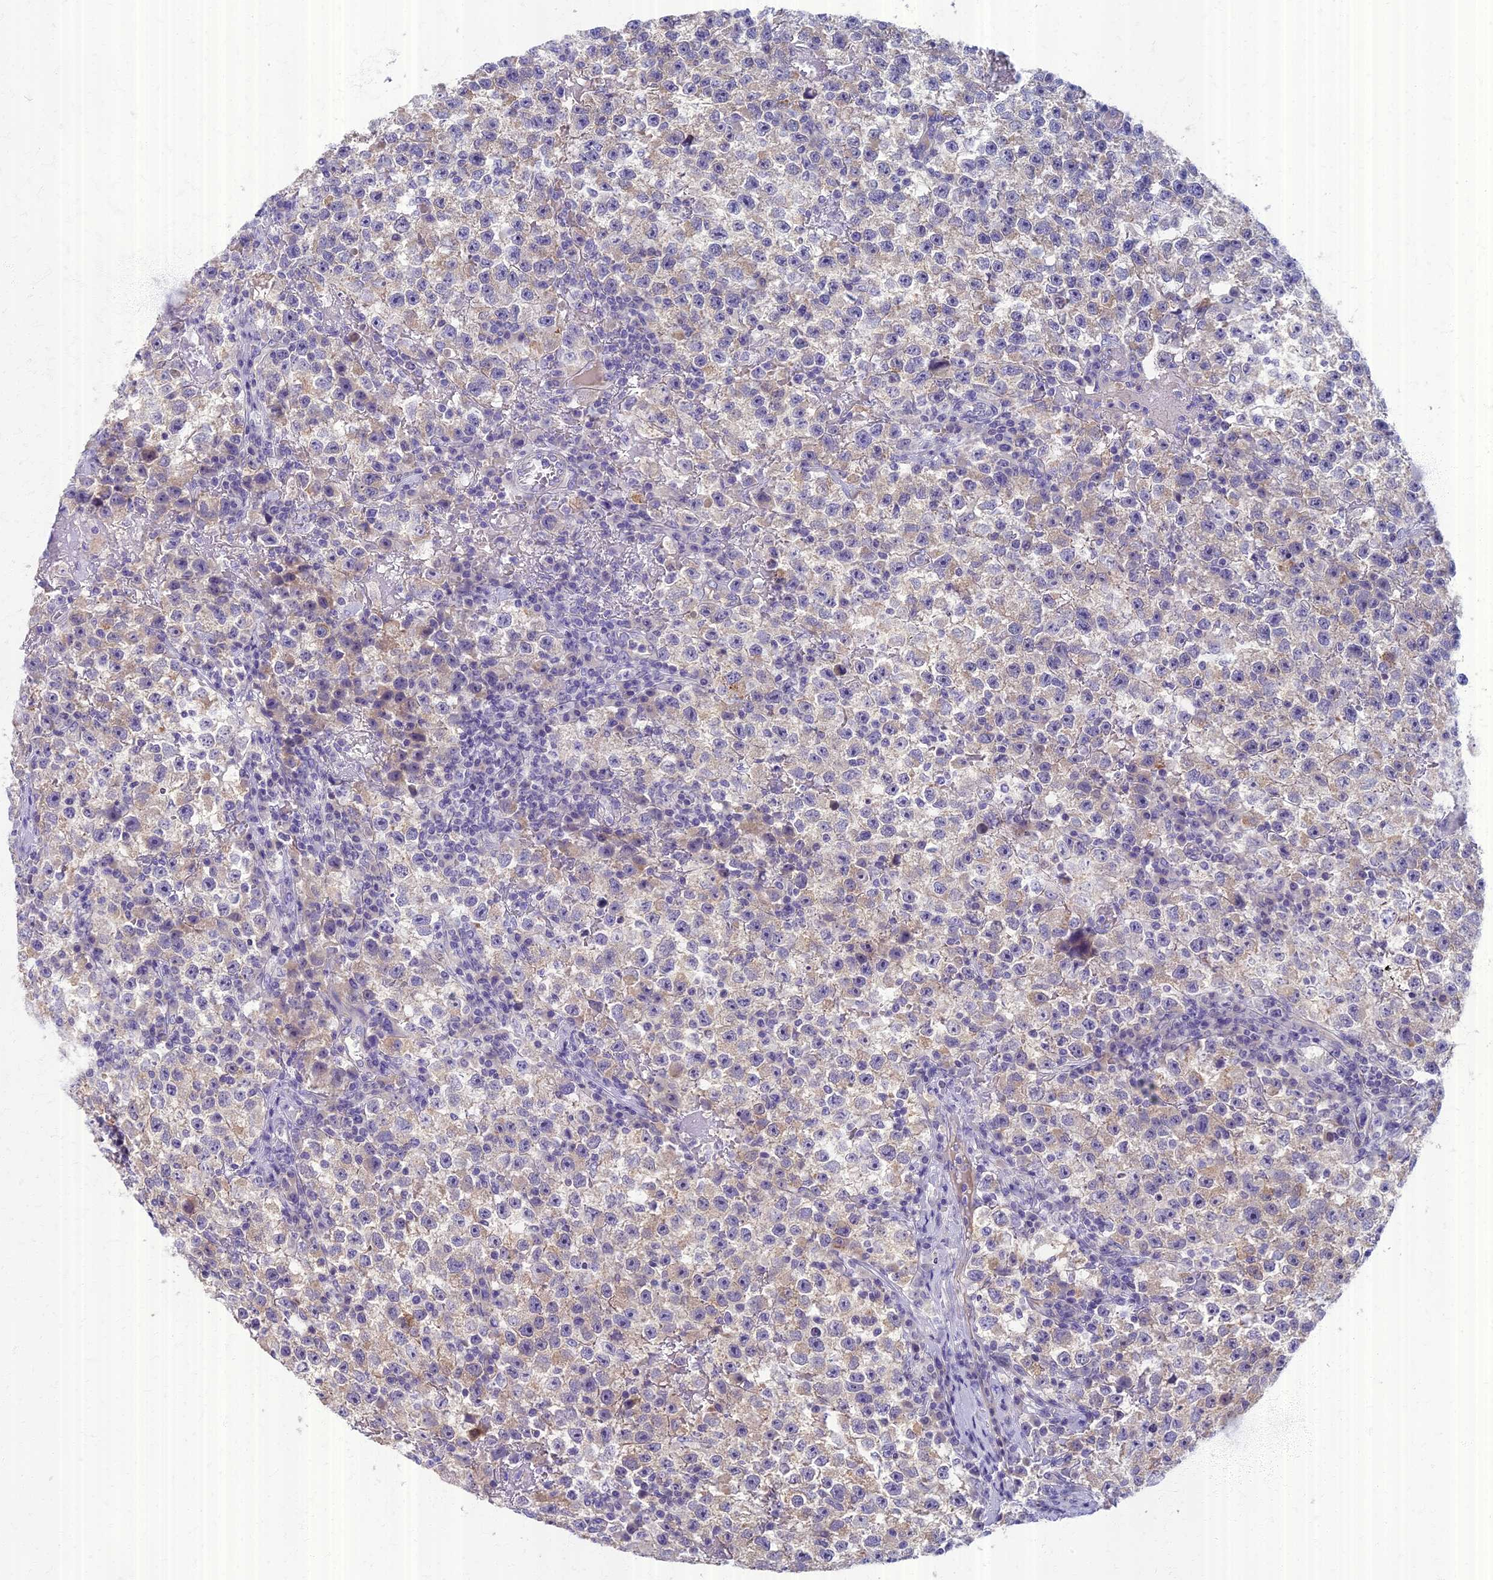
{"staining": {"intensity": "weak", "quantity": "25%-75%", "location": "cytoplasmic/membranous"}, "tissue": "testis cancer", "cell_type": "Tumor cells", "image_type": "cancer", "snomed": [{"axis": "morphology", "description": "Seminoma, NOS"}, {"axis": "topography", "description": "Testis"}], "caption": "Immunohistochemistry image of human testis cancer stained for a protein (brown), which reveals low levels of weak cytoplasmic/membranous staining in about 25%-75% of tumor cells.", "gene": "AP4E1", "patient": {"sex": "male", "age": 22}}